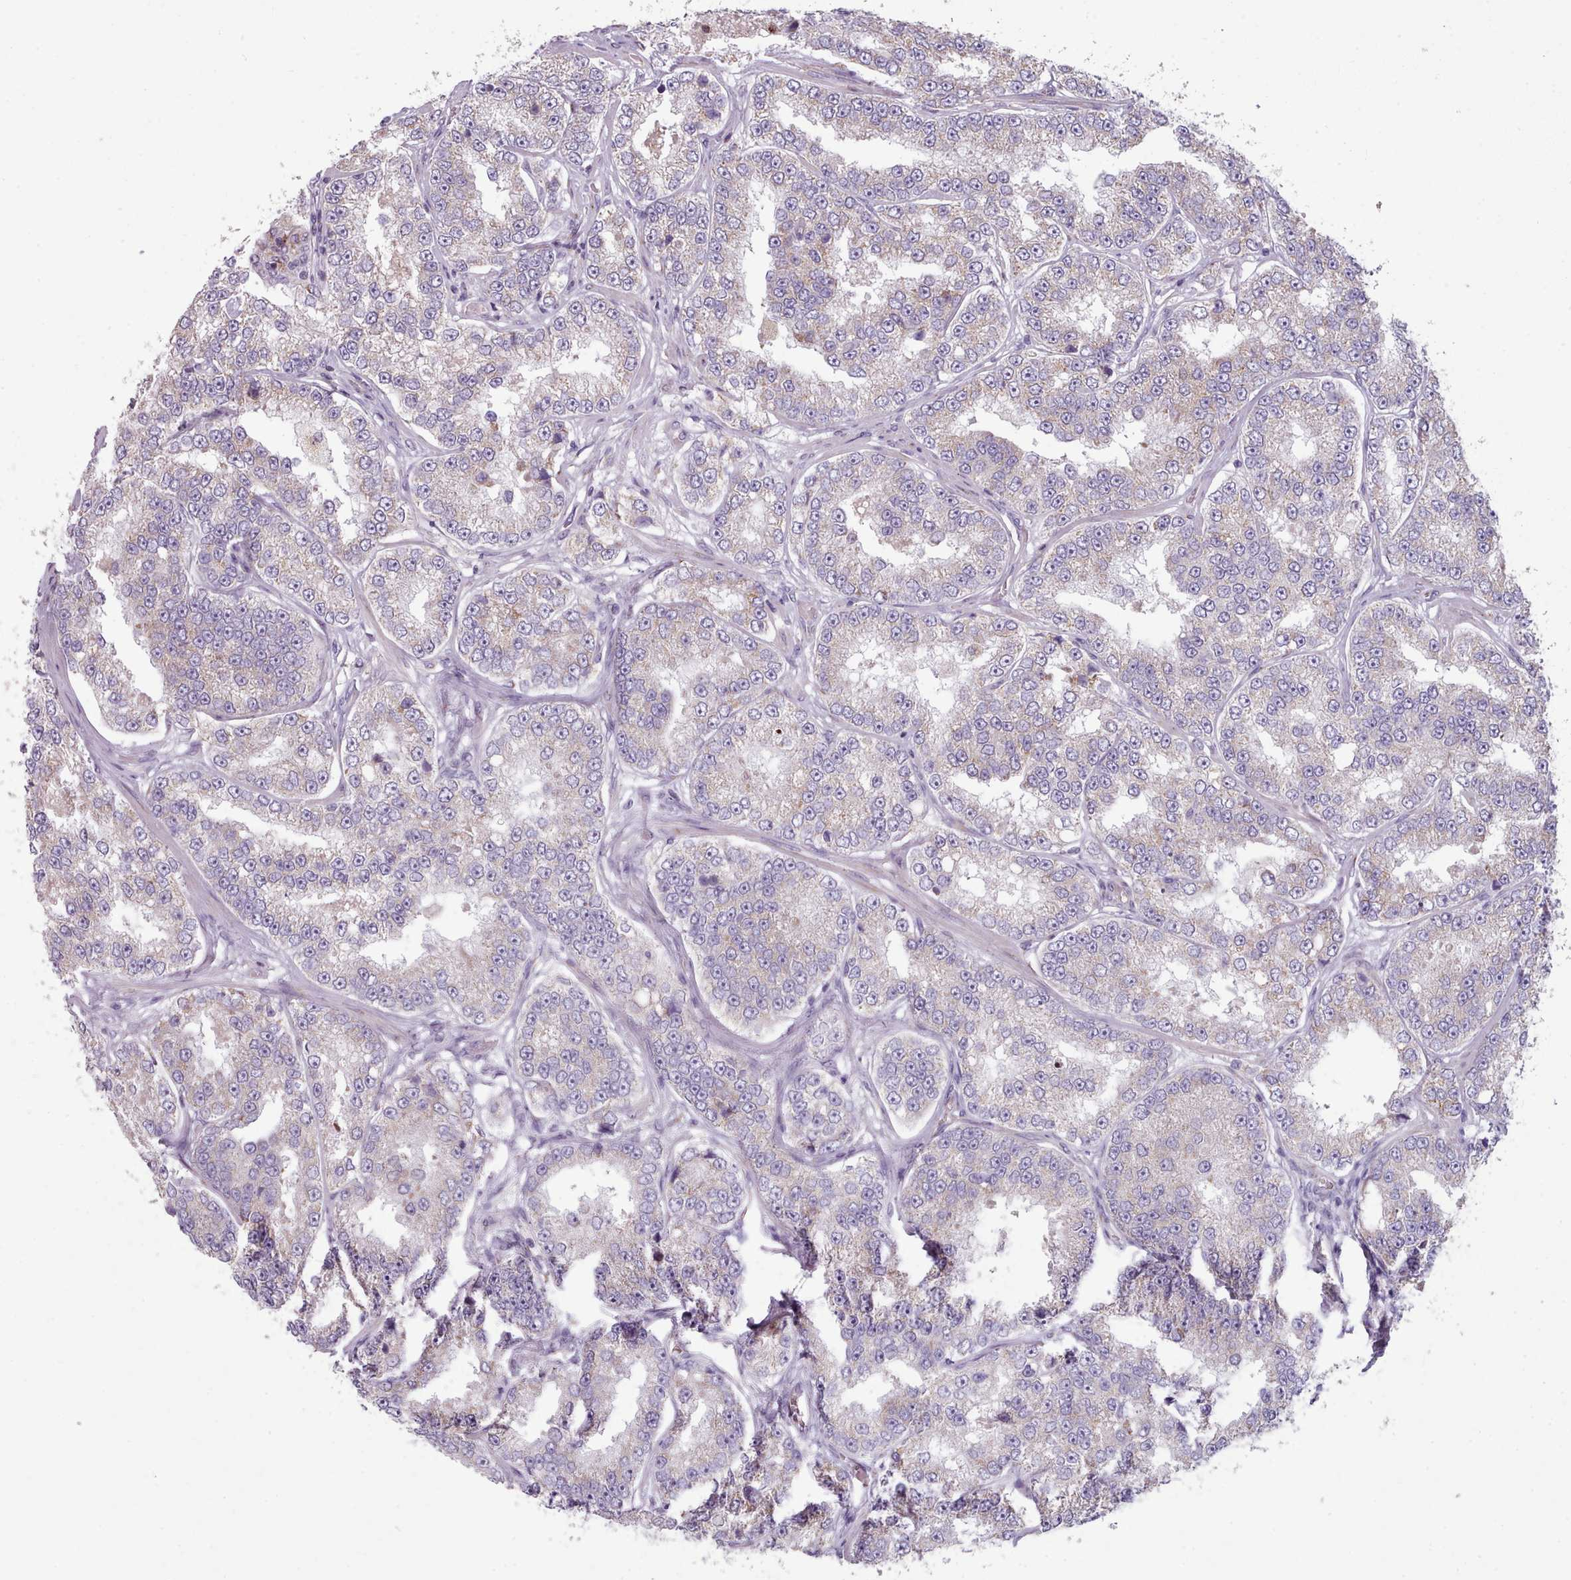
{"staining": {"intensity": "negative", "quantity": "none", "location": "none"}, "tissue": "prostate cancer", "cell_type": "Tumor cells", "image_type": "cancer", "snomed": [{"axis": "morphology", "description": "Normal tissue, NOS"}, {"axis": "morphology", "description": "Adenocarcinoma, High grade"}, {"axis": "topography", "description": "Prostate"}], "caption": "Prostate cancer (adenocarcinoma (high-grade)) was stained to show a protein in brown. There is no significant staining in tumor cells.", "gene": "SLC52A3", "patient": {"sex": "male", "age": 83}}